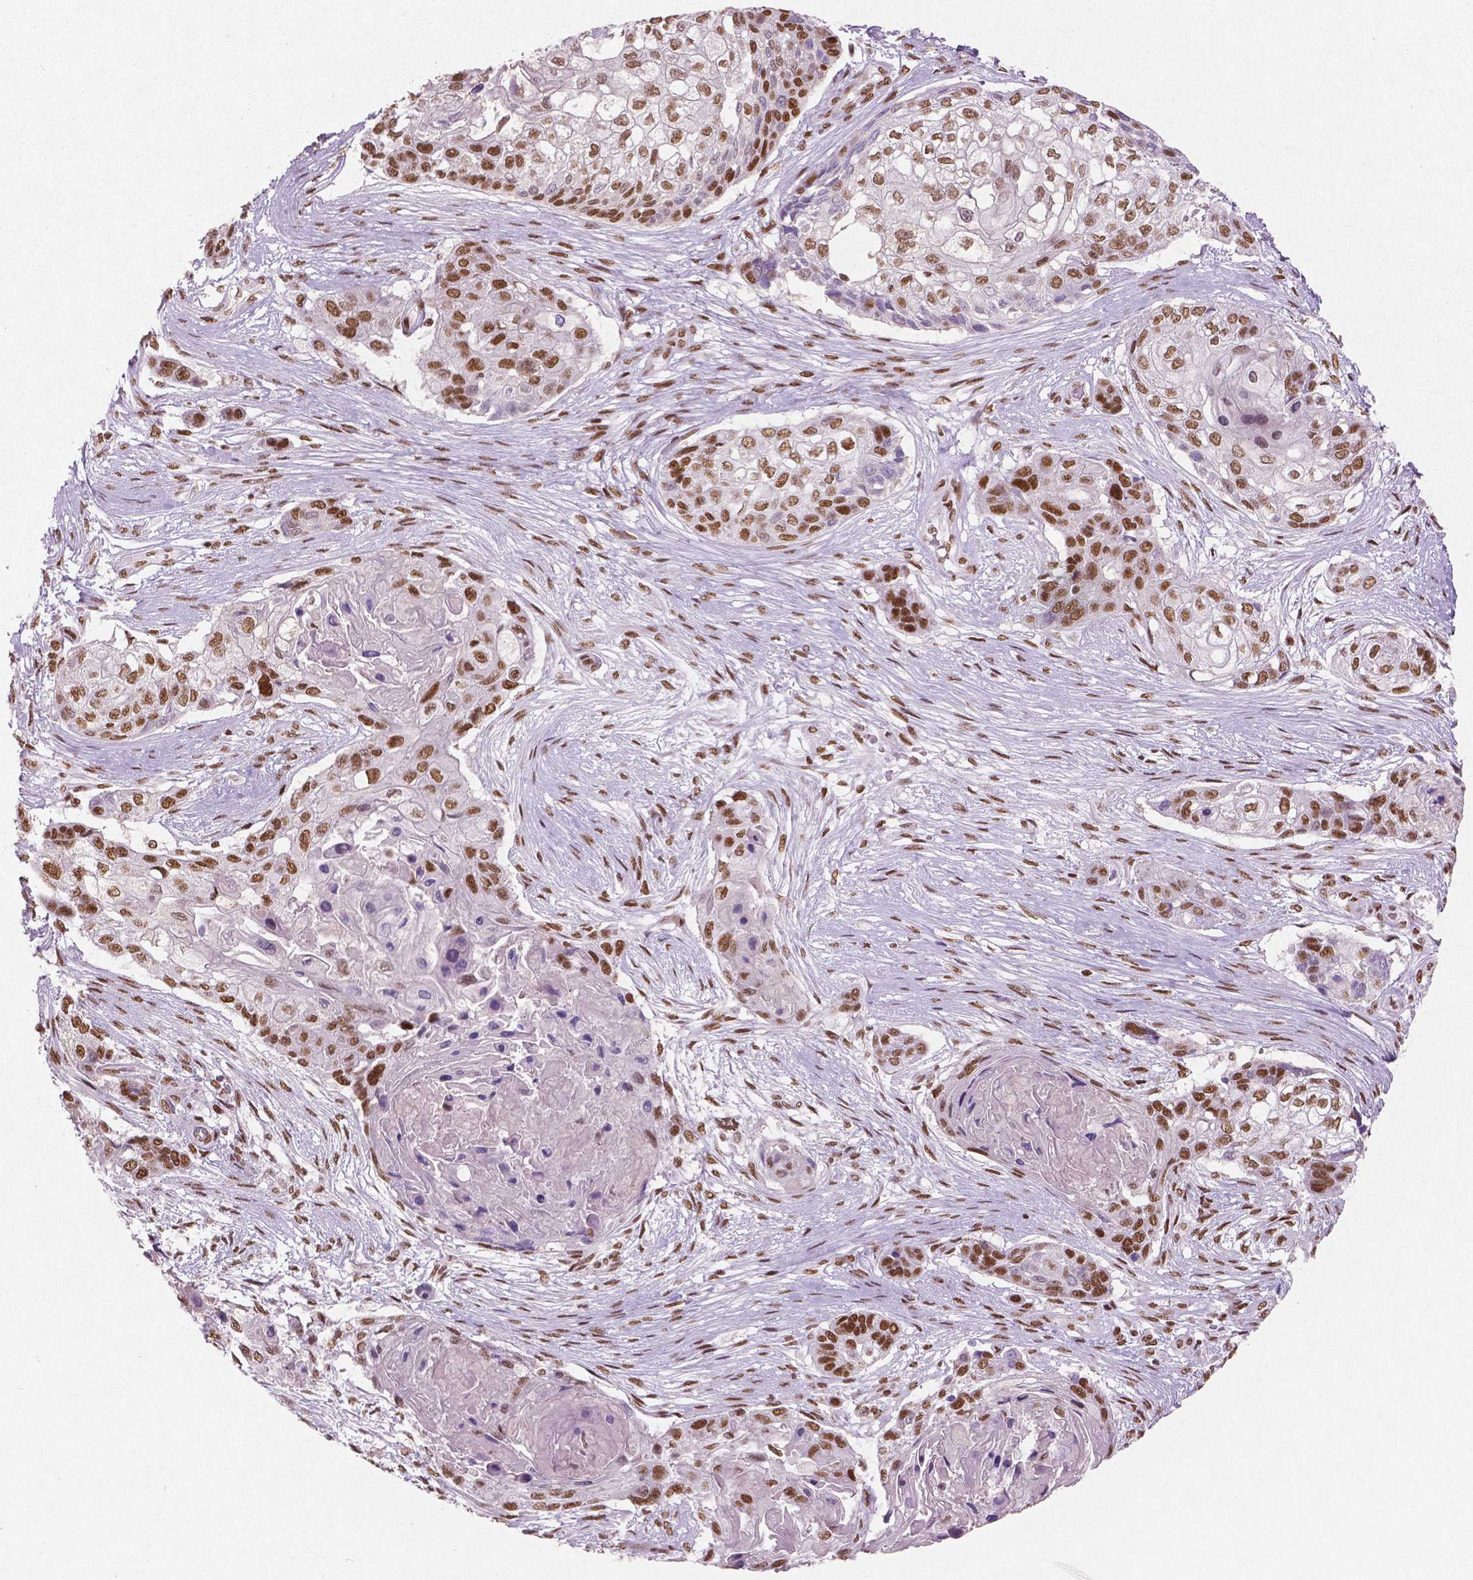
{"staining": {"intensity": "moderate", "quantity": ">75%", "location": "nuclear"}, "tissue": "lung cancer", "cell_type": "Tumor cells", "image_type": "cancer", "snomed": [{"axis": "morphology", "description": "Squamous cell carcinoma, NOS"}, {"axis": "topography", "description": "Lung"}], "caption": "IHC histopathology image of lung cancer stained for a protein (brown), which shows medium levels of moderate nuclear expression in approximately >75% of tumor cells.", "gene": "BRD4", "patient": {"sex": "male", "age": 69}}